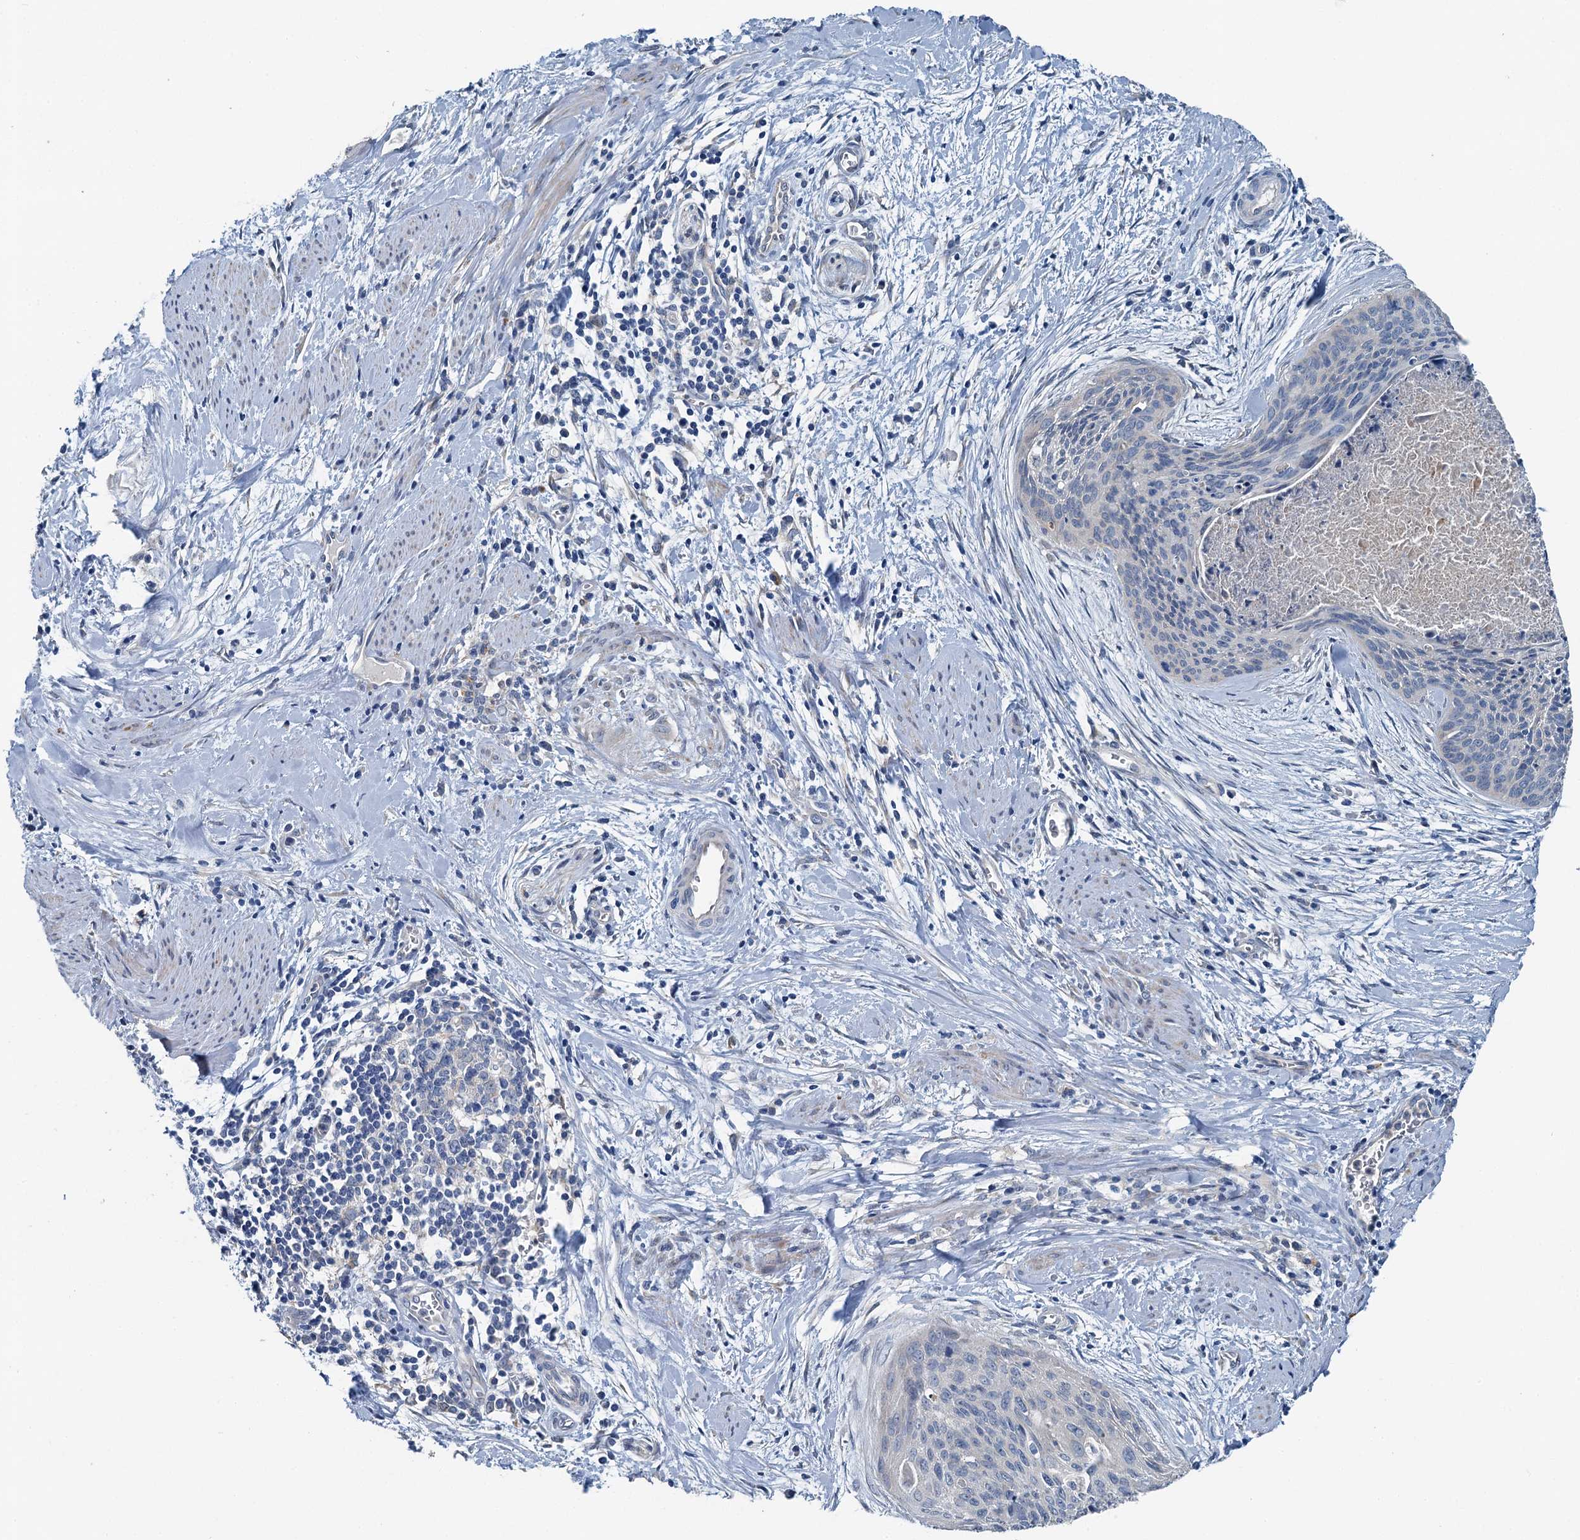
{"staining": {"intensity": "negative", "quantity": "none", "location": "none"}, "tissue": "cervical cancer", "cell_type": "Tumor cells", "image_type": "cancer", "snomed": [{"axis": "morphology", "description": "Squamous cell carcinoma, NOS"}, {"axis": "topography", "description": "Cervix"}], "caption": "An immunohistochemistry (IHC) photomicrograph of squamous cell carcinoma (cervical) is shown. There is no staining in tumor cells of squamous cell carcinoma (cervical). The staining was performed using DAB (3,3'-diaminobenzidine) to visualize the protein expression in brown, while the nuclei were stained in blue with hematoxylin (Magnification: 20x).", "gene": "C6orf120", "patient": {"sex": "female", "age": 55}}